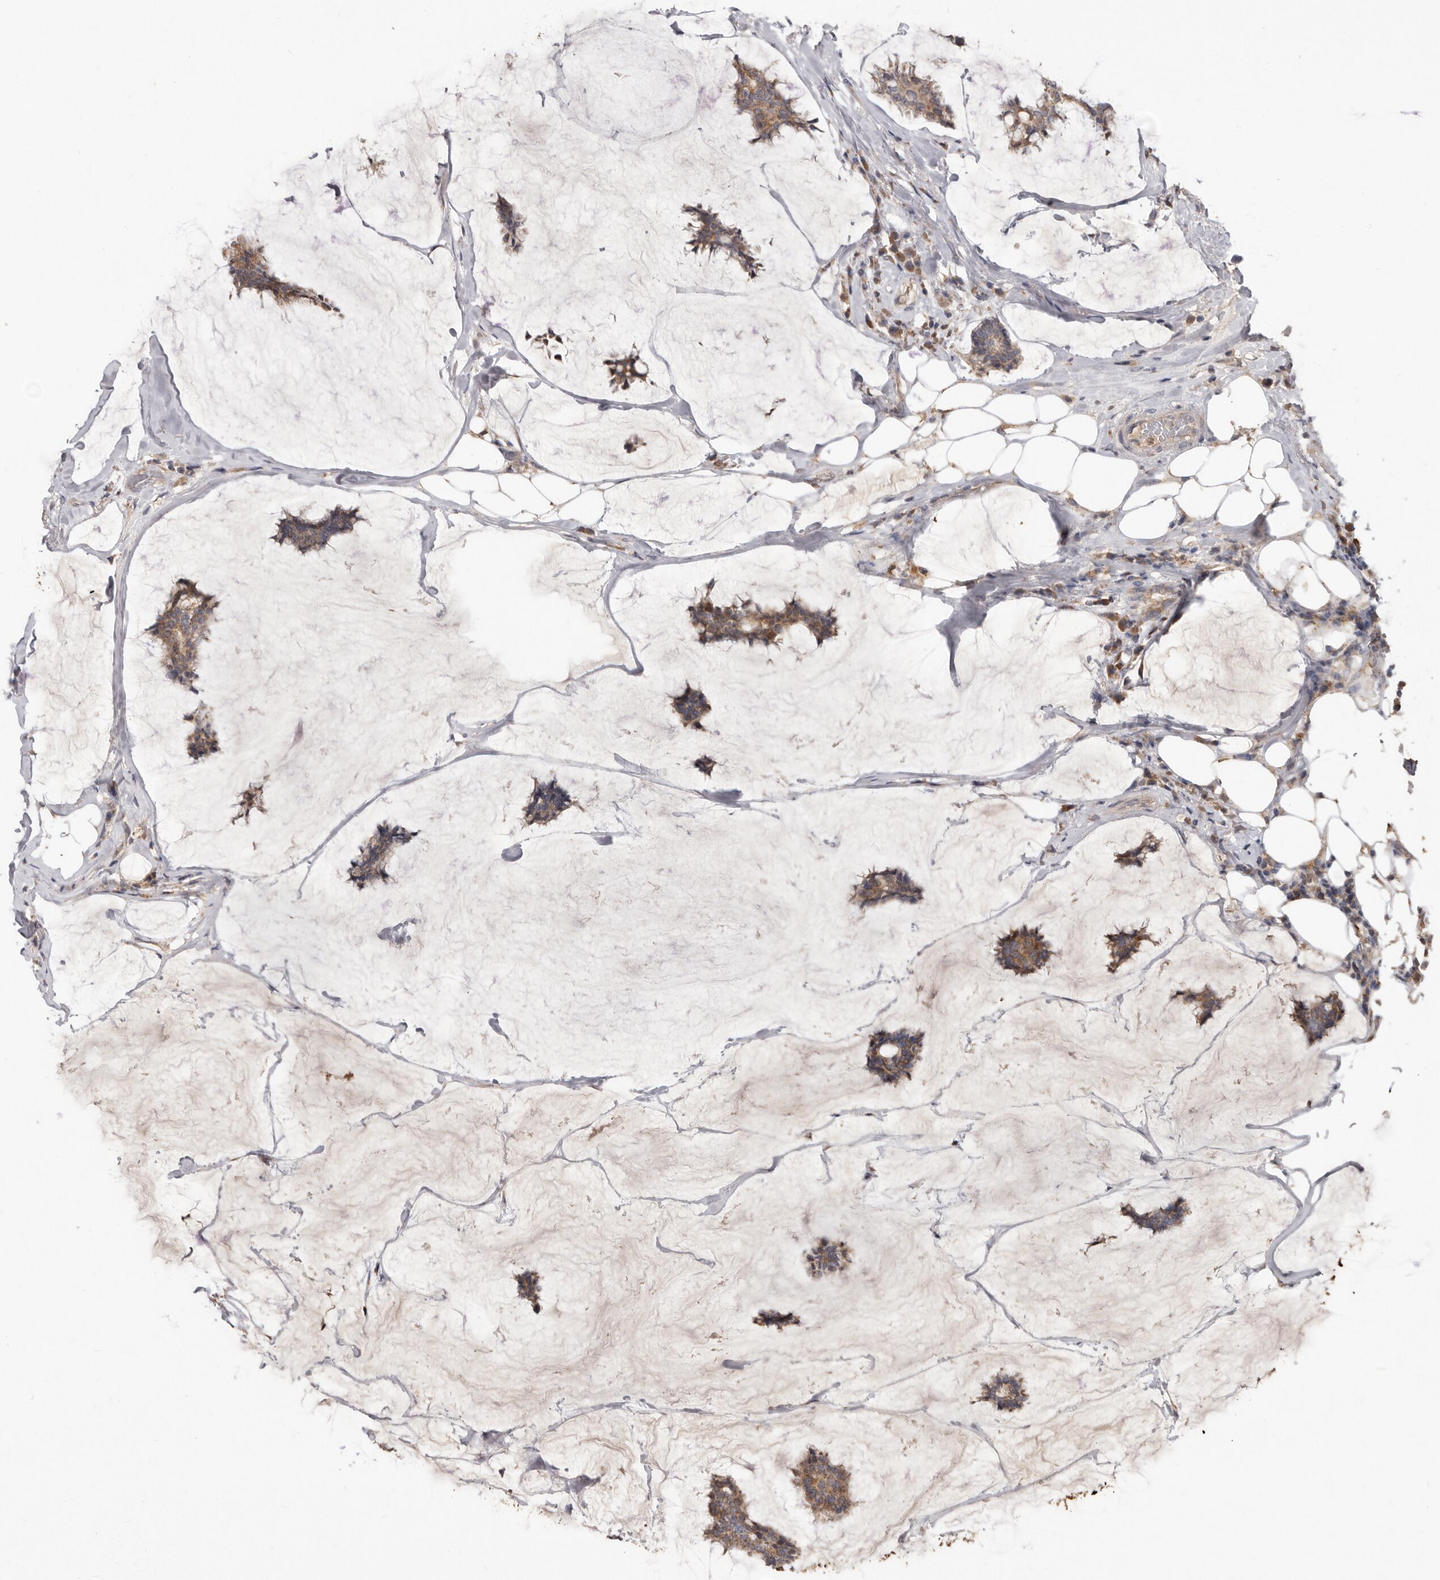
{"staining": {"intensity": "moderate", "quantity": ">75%", "location": "cytoplasmic/membranous"}, "tissue": "breast cancer", "cell_type": "Tumor cells", "image_type": "cancer", "snomed": [{"axis": "morphology", "description": "Duct carcinoma"}, {"axis": "topography", "description": "Breast"}], "caption": "About >75% of tumor cells in human invasive ductal carcinoma (breast) reveal moderate cytoplasmic/membranous protein expression as visualized by brown immunohistochemical staining.", "gene": "KIF26B", "patient": {"sex": "female", "age": 93}}